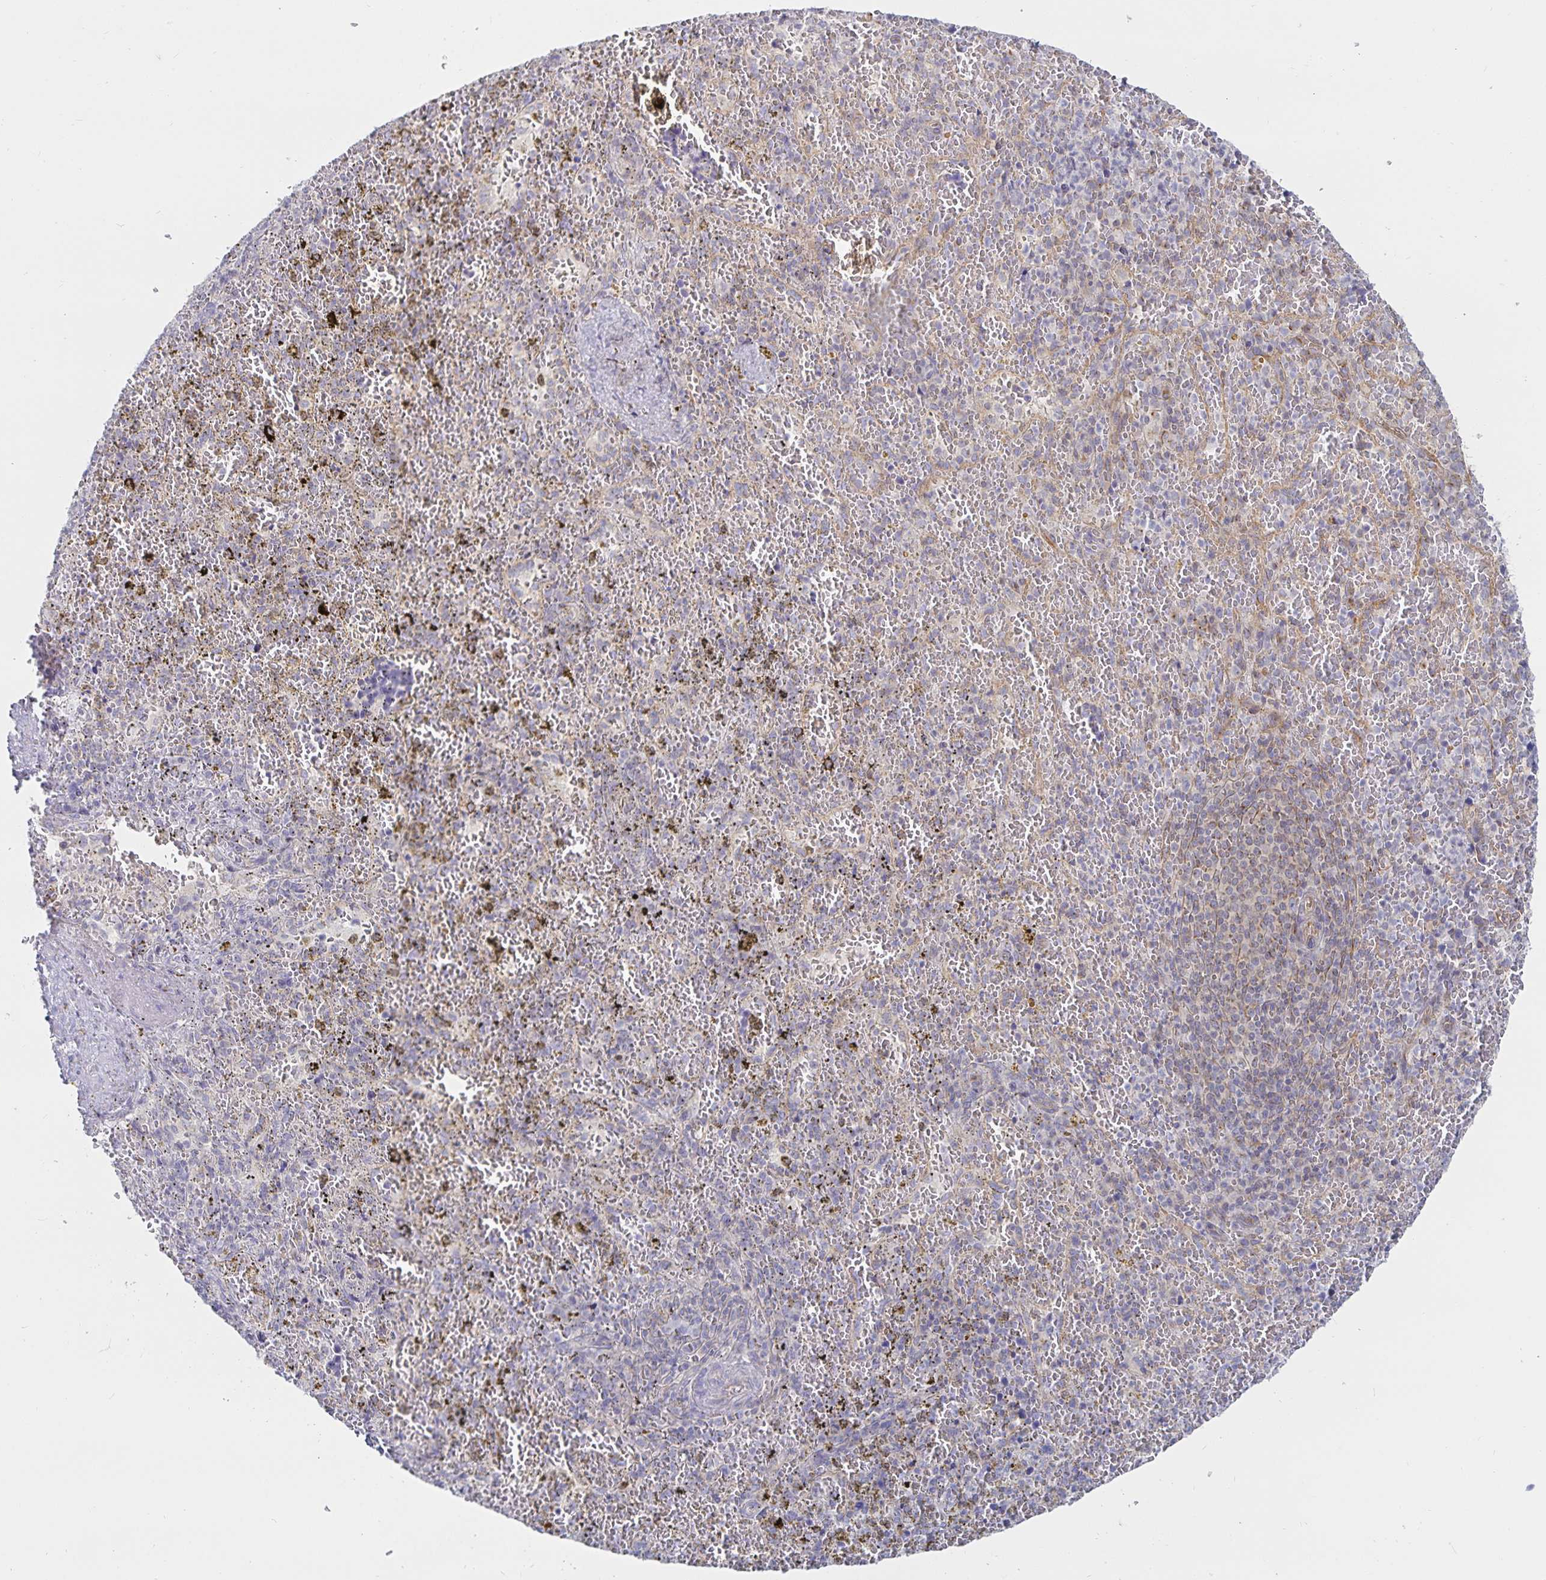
{"staining": {"intensity": "negative", "quantity": "none", "location": "none"}, "tissue": "spleen", "cell_type": "Cells in red pulp", "image_type": "normal", "snomed": [{"axis": "morphology", "description": "Normal tissue, NOS"}, {"axis": "topography", "description": "Spleen"}], "caption": "IHC of normal spleen reveals no expression in cells in red pulp. The staining is performed using DAB brown chromogen with nuclei counter-stained in using hematoxylin.", "gene": "SFTPA1", "patient": {"sex": "female", "age": 50}}